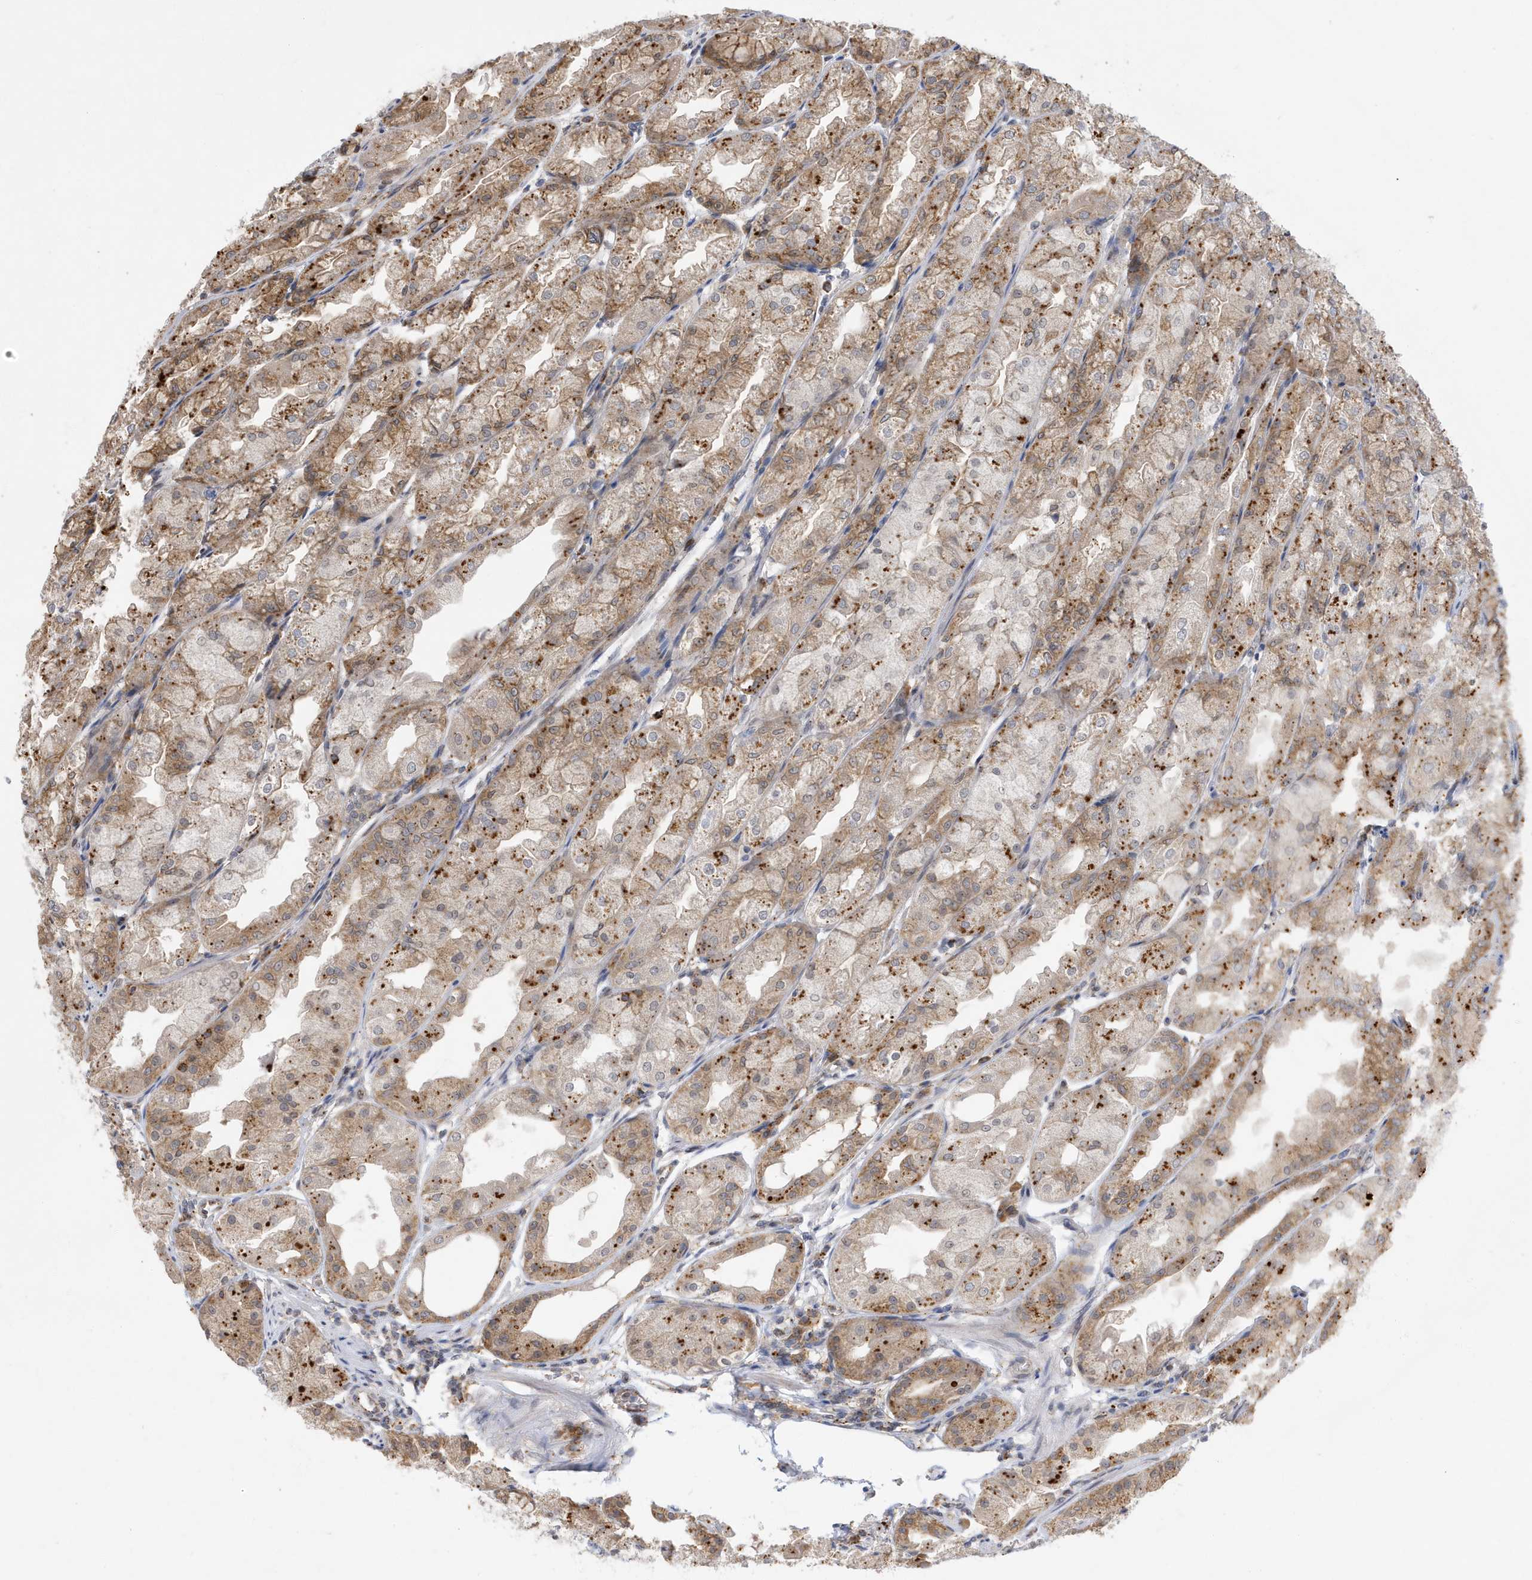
{"staining": {"intensity": "moderate", "quantity": ">75%", "location": "cytoplasmic/membranous"}, "tissue": "stomach", "cell_type": "Glandular cells", "image_type": "normal", "snomed": [{"axis": "morphology", "description": "Normal tissue, NOS"}, {"axis": "topography", "description": "Stomach, upper"}], "caption": "DAB immunohistochemical staining of benign stomach shows moderate cytoplasmic/membranous protein expression in about >75% of glandular cells.", "gene": "ZNF507", "patient": {"sex": "male", "age": 47}}